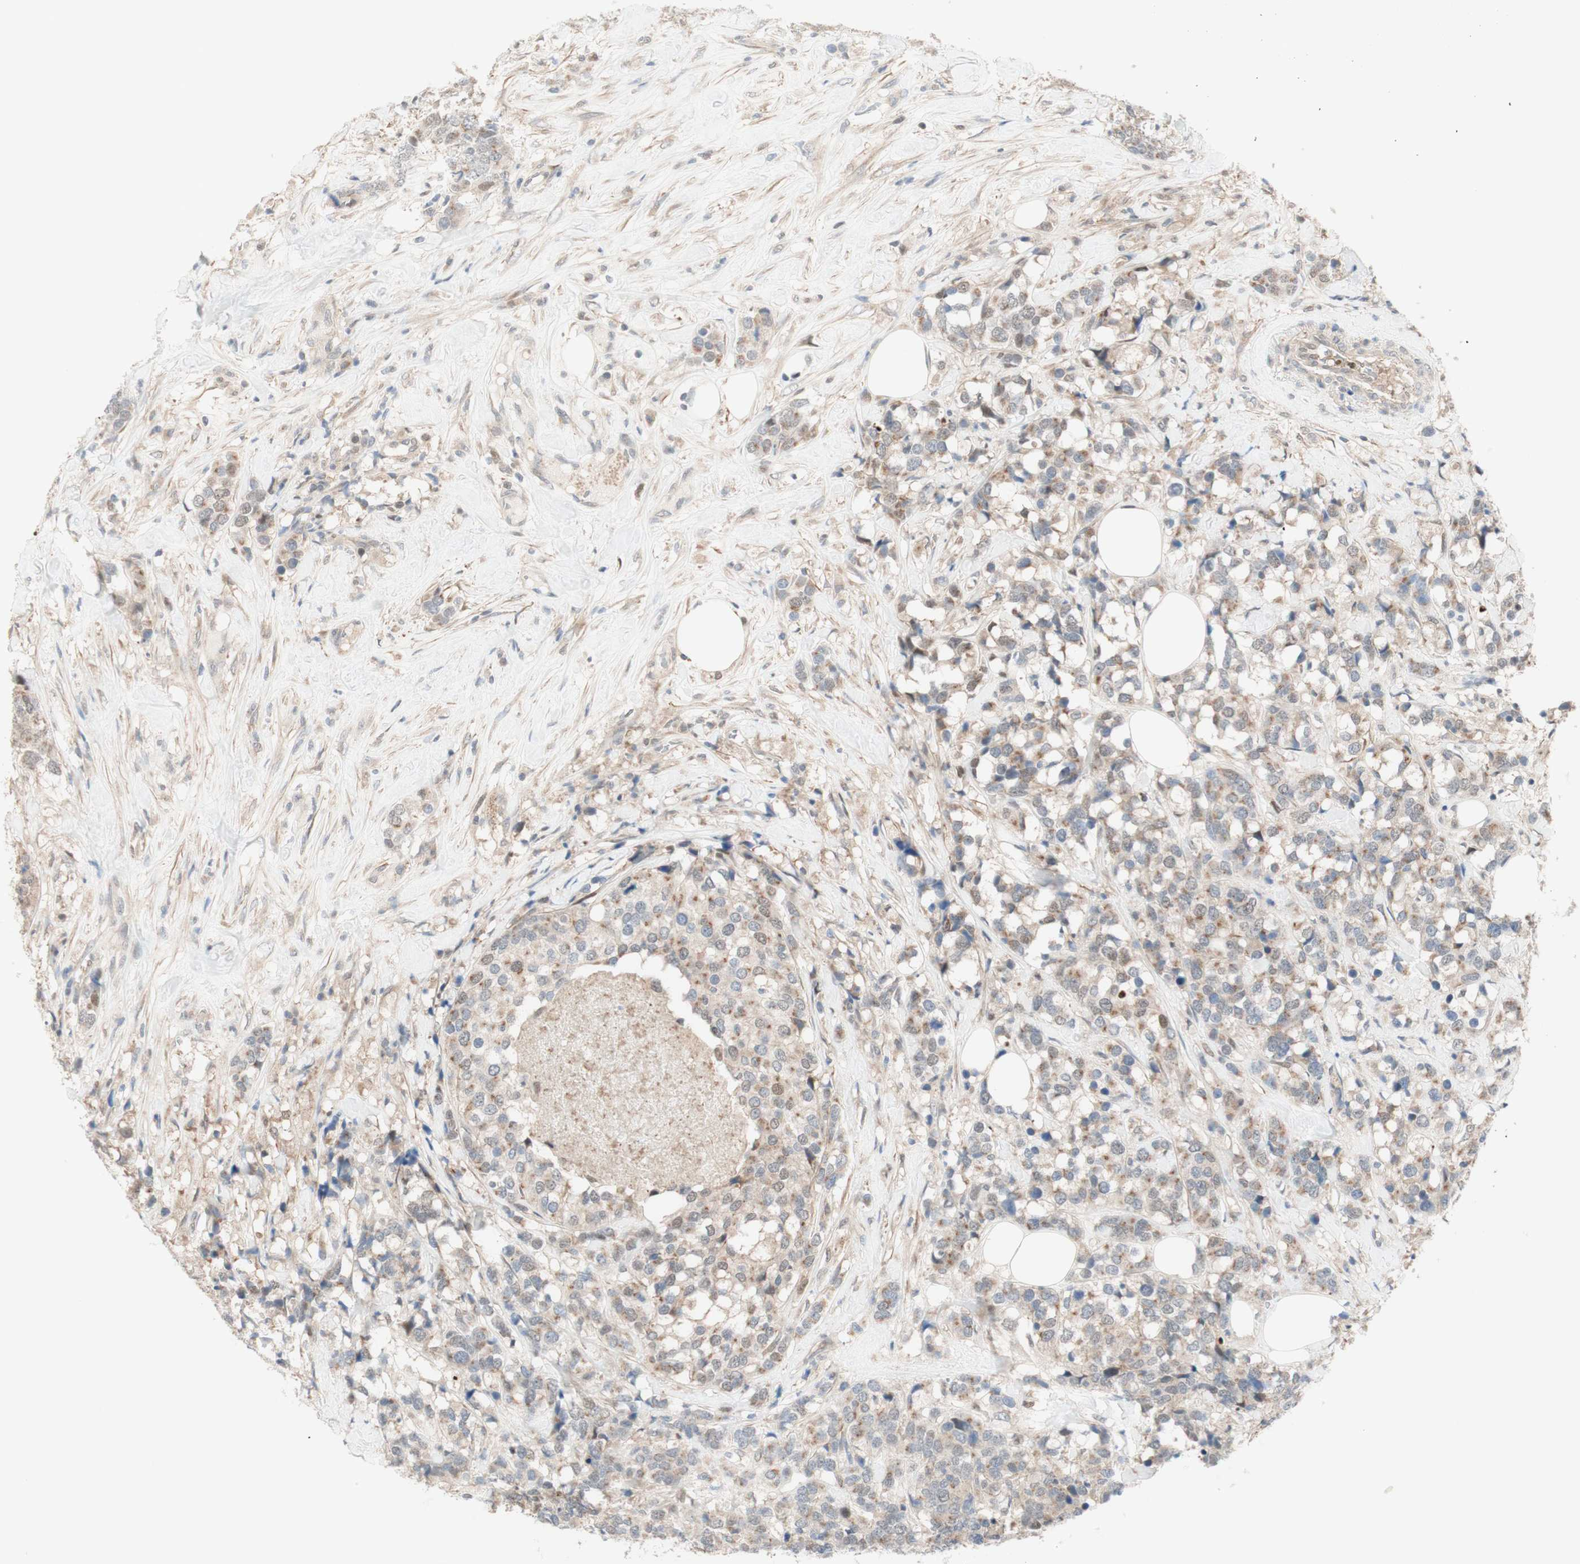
{"staining": {"intensity": "weak", "quantity": "25%-75%", "location": "cytoplasmic/membranous"}, "tissue": "breast cancer", "cell_type": "Tumor cells", "image_type": "cancer", "snomed": [{"axis": "morphology", "description": "Lobular carcinoma"}, {"axis": "topography", "description": "Breast"}], "caption": "Breast cancer (lobular carcinoma) stained for a protein demonstrates weak cytoplasmic/membranous positivity in tumor cells.", "gene": "RFNG", "patient": {"sex": "female", "age": 59}}